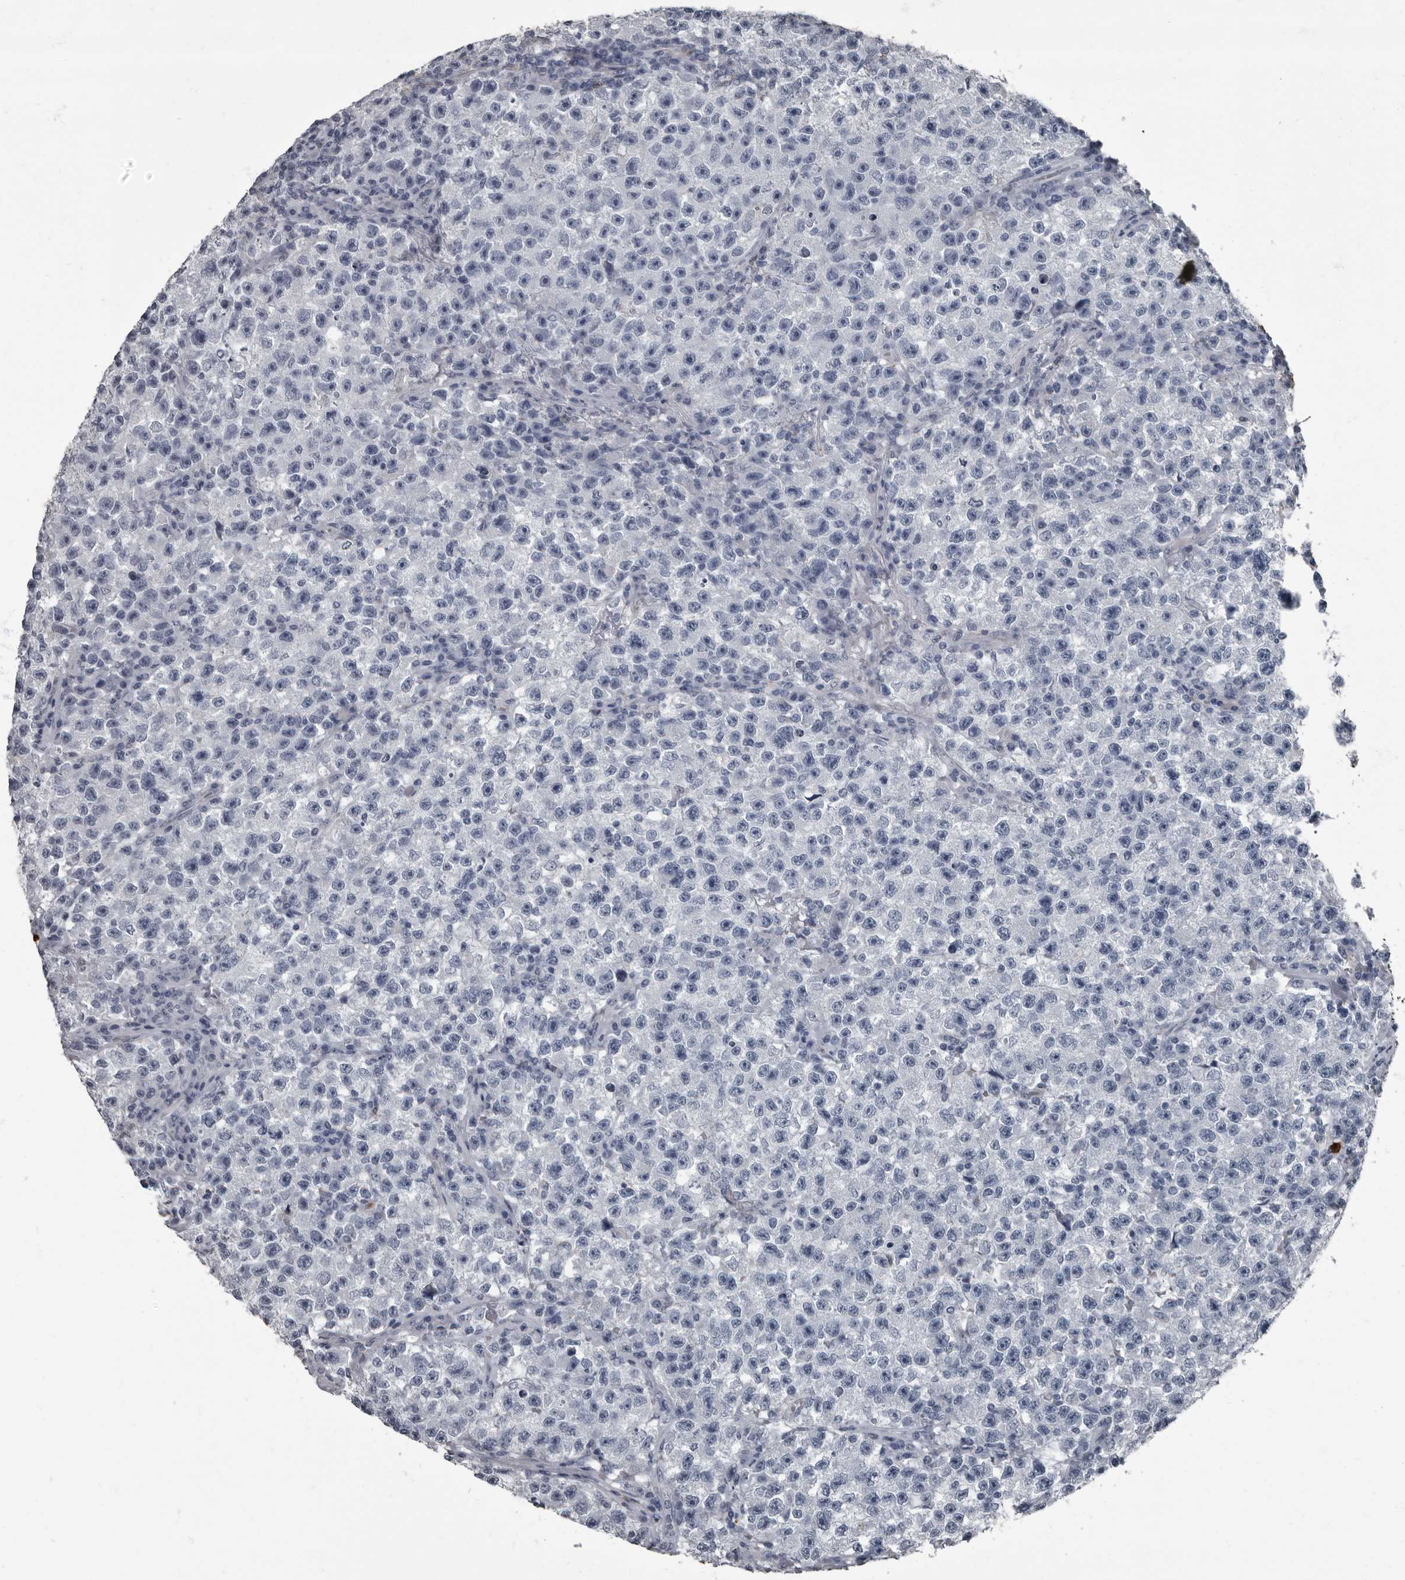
{"staining": {"intensity": "negative", "quantity": "none", "location": "none"}, "tissue": "testis cancer", "cell_type": "Tumor cells", "image_type": "cancer", "snomed": [{"axis": "morphology", "description": "Seminoma, NOS"}, {"axis": "topography", "description": "Testis"}], "caption": "Testis seminoma stained for a protein using immunohistochemistry (IHC) demonstrates no expression tumor cells.", "gene": "TPD52L1", "patient": {"sex": "male", "age": 22}}